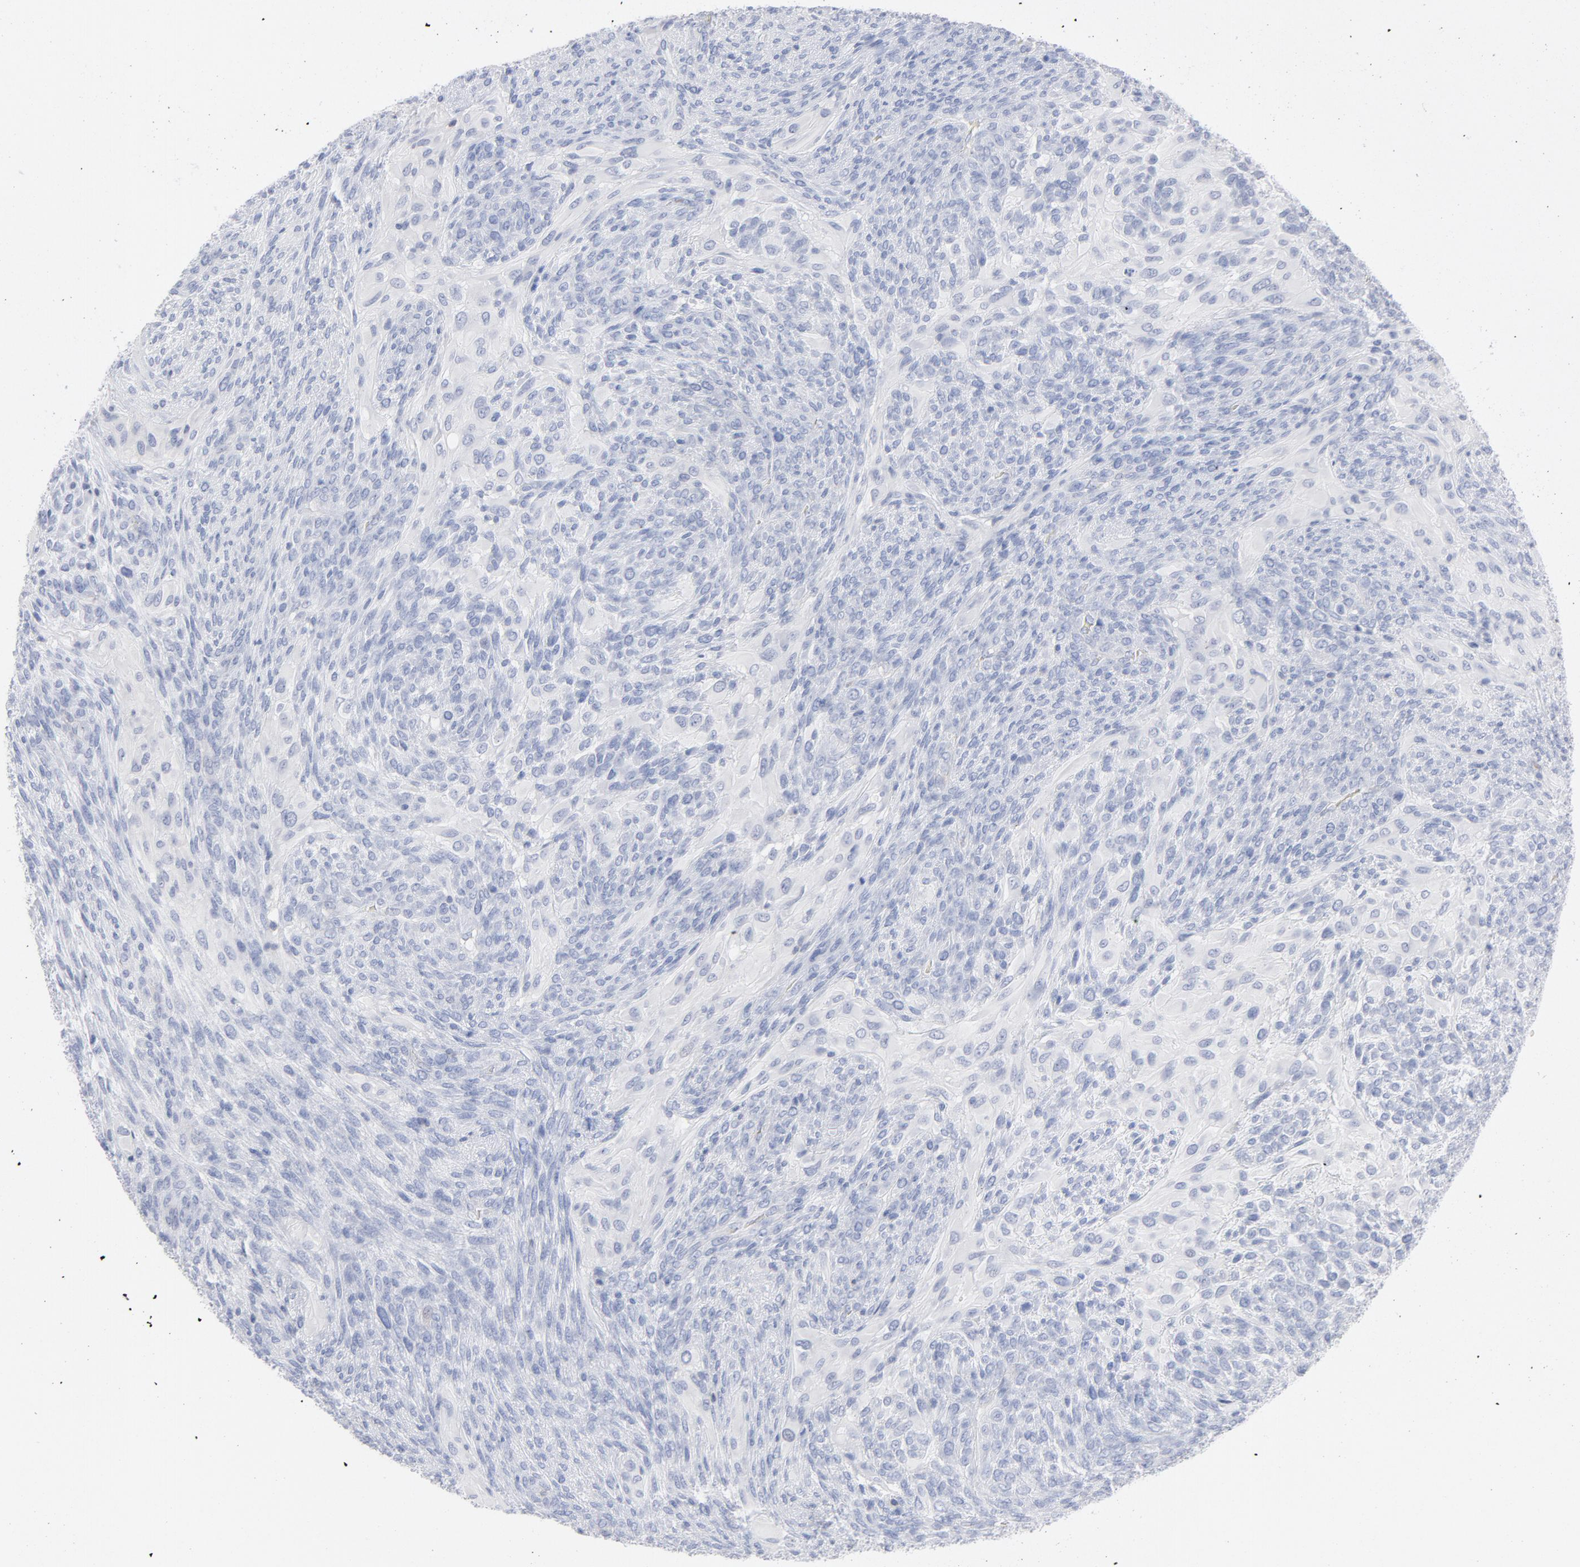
{"staining": {"intensity": "negative", "quantity": "none", "location": "none"}, "tissue": "glioma", "cell_type": "Tumor cells", "image_type": "cancer", "snomed": [{"axis": "morphology", "description": "Glioma, malignant, High grade"}, {"axis": "topography", "description": "Cerebral cortex"}], "caption": "DAB (3,3'-diaminobenzidine) immunohistochemical staining of glioma shows no significant expression in tumor cells.", "gene": "P2RY8", "patient": {"sex": "female", "age": 55}}